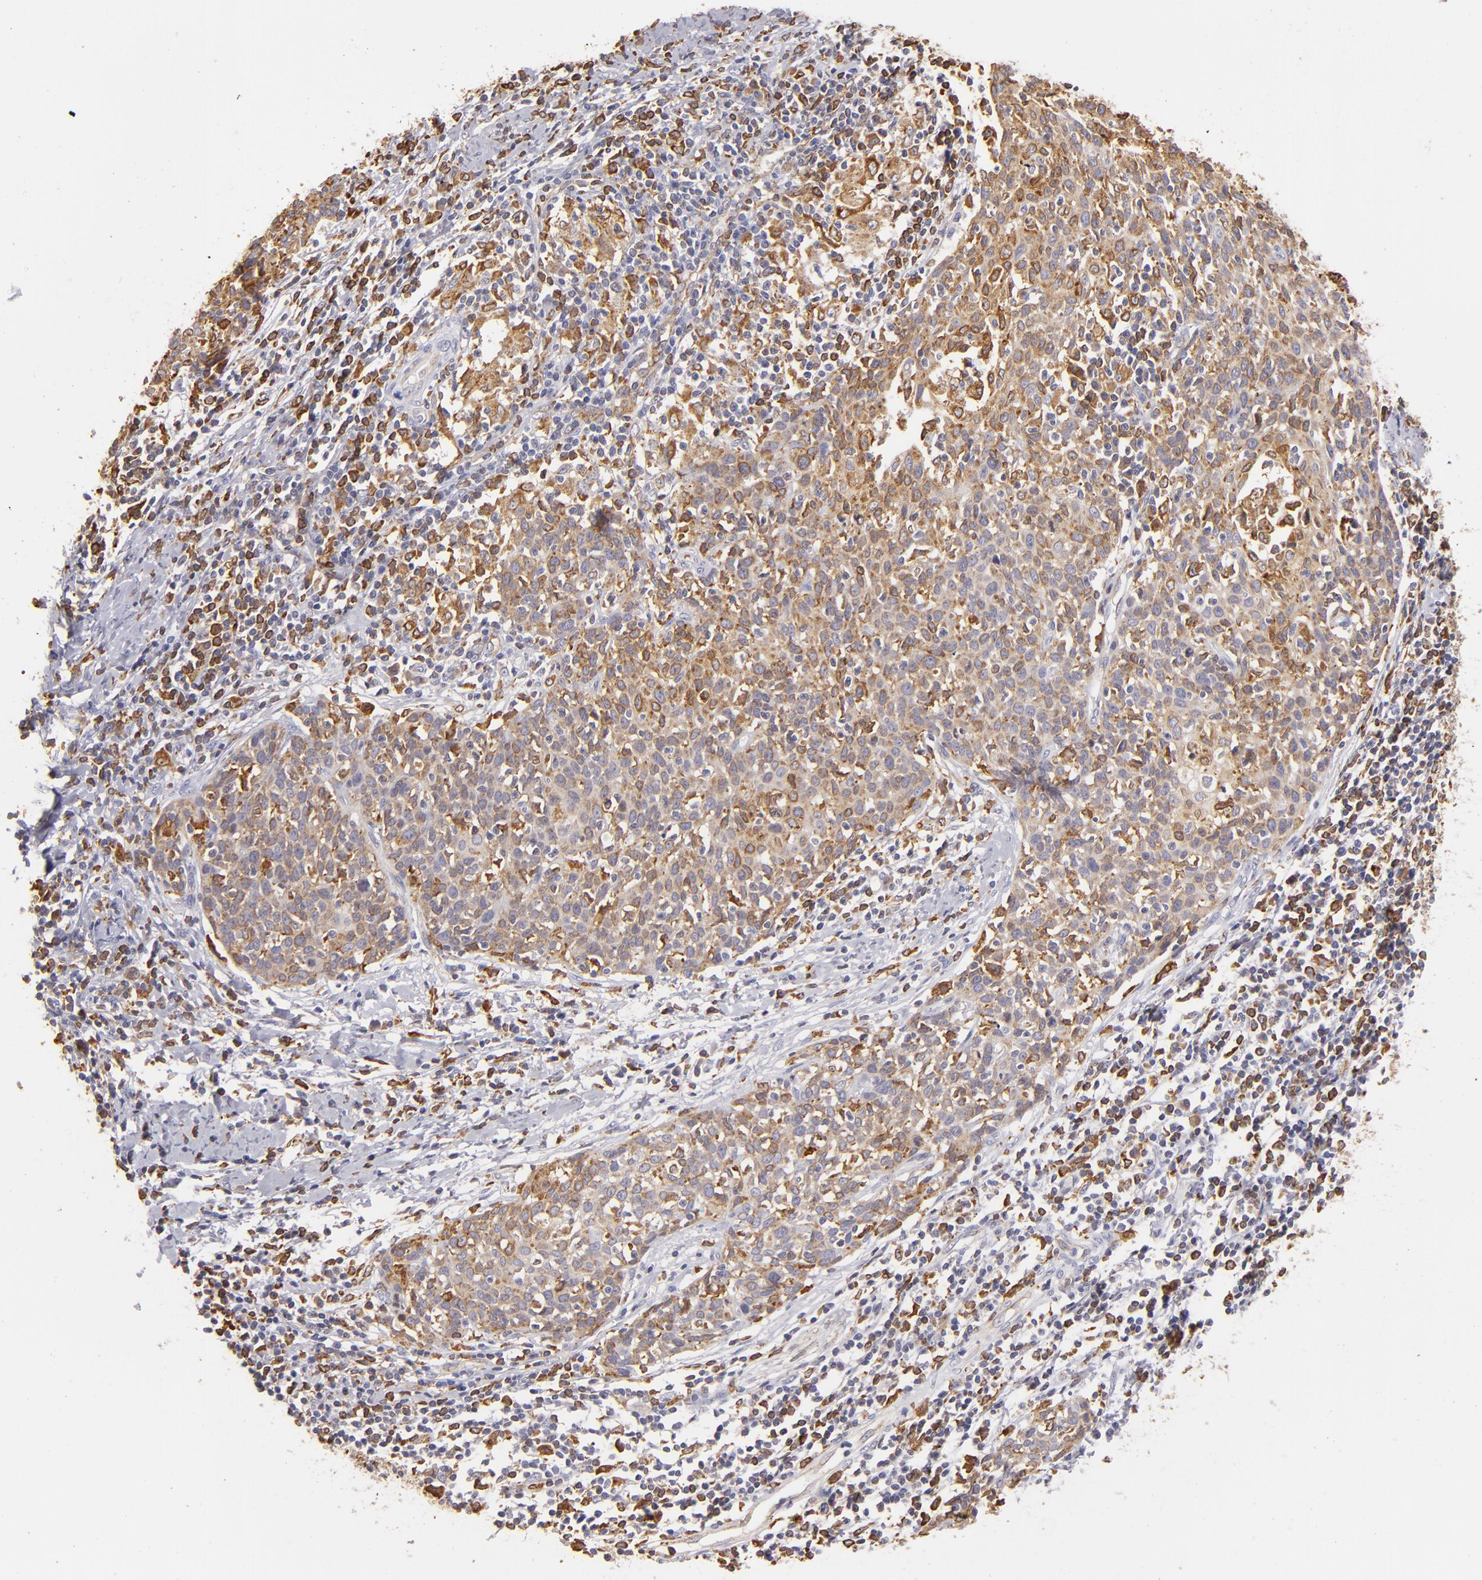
{"staining": {"intensity": "moderate", "quantity": ">75%", "location": "cytoplasmic/membranous"}, "tissue": "cervical cancer", "cell_type": "Tumor cells", "image_type": "cancer", "snomed": [{"axis": "morphology", "description": "Squamous cell carcinoma, NOS"}, {"axis": "topography", "description": "Cervix"}], "caption": "DAB immunohistochemical staining of squamous cell carcinoma (cervical) shows moderate cytoplasmic/membranous protein staining in approximately >75% of tumor cells.", "gene": "CD74", "patient": {"sex": "female", "age": 38}}